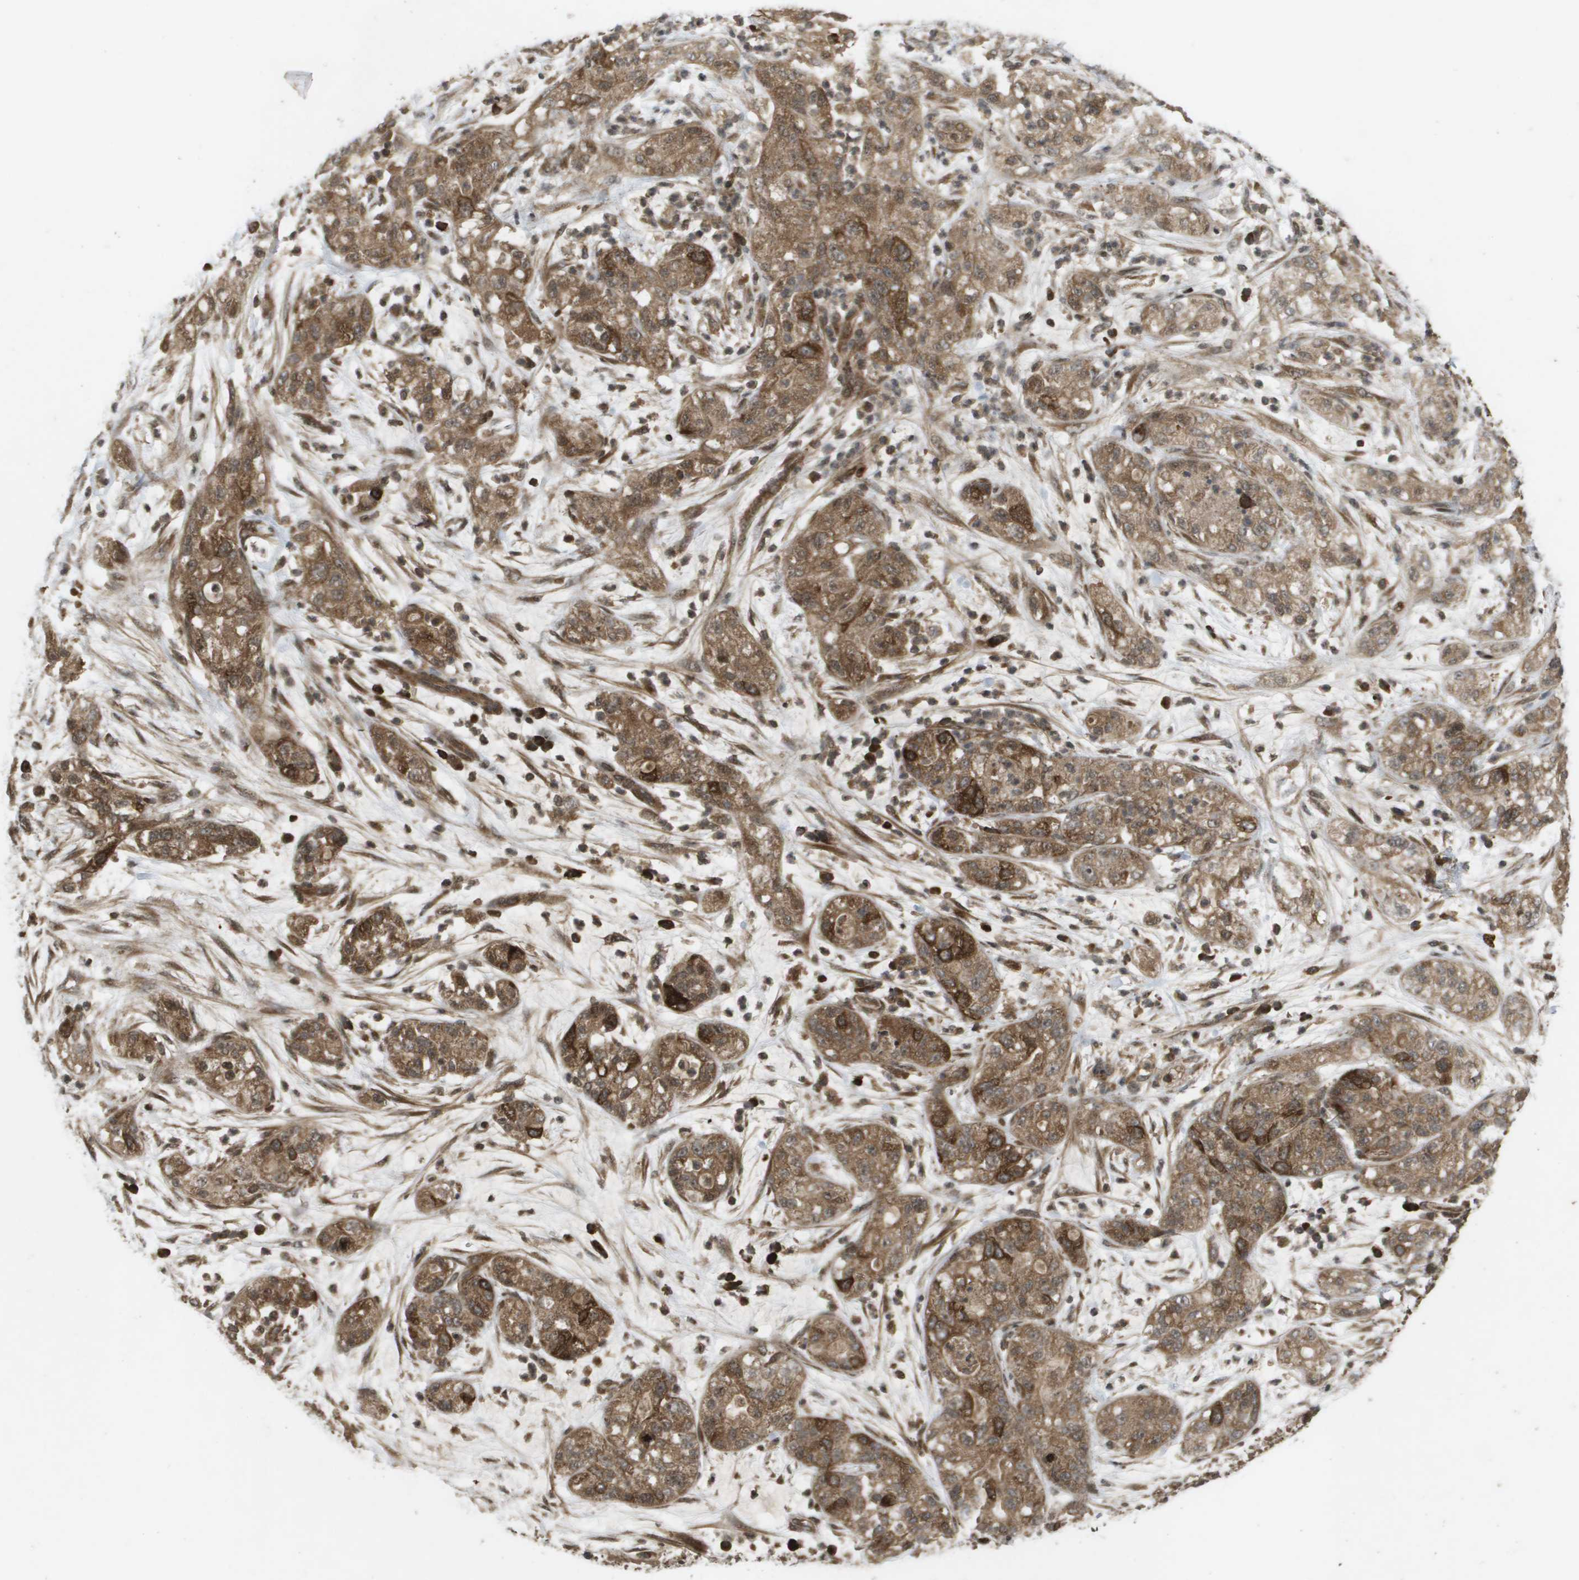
{"staining": {"intensity": "strong", "quantity": ">75%", "location": "cytoplasmic/membranous"}, "tissue": "pancreatic cancer", "cell_type": "Tumor cells", "image_type": "cancer", "snomed": [{"axis": "morphology", "description": "Adenocarcinoma, NOS"}, {"axis": "topography", "description": "Pancreas"}], "caption": "Immunohistochemistry (IHC) (DAB) staining of human pancreatic adenocarcinoma exhibits strong cytoplasmic/membranous protein staining in about >75% of tumor cells. Nuclei are stained in blue.", "gene": "KIF11", "patient": {"sex": "female", "age": 78}}